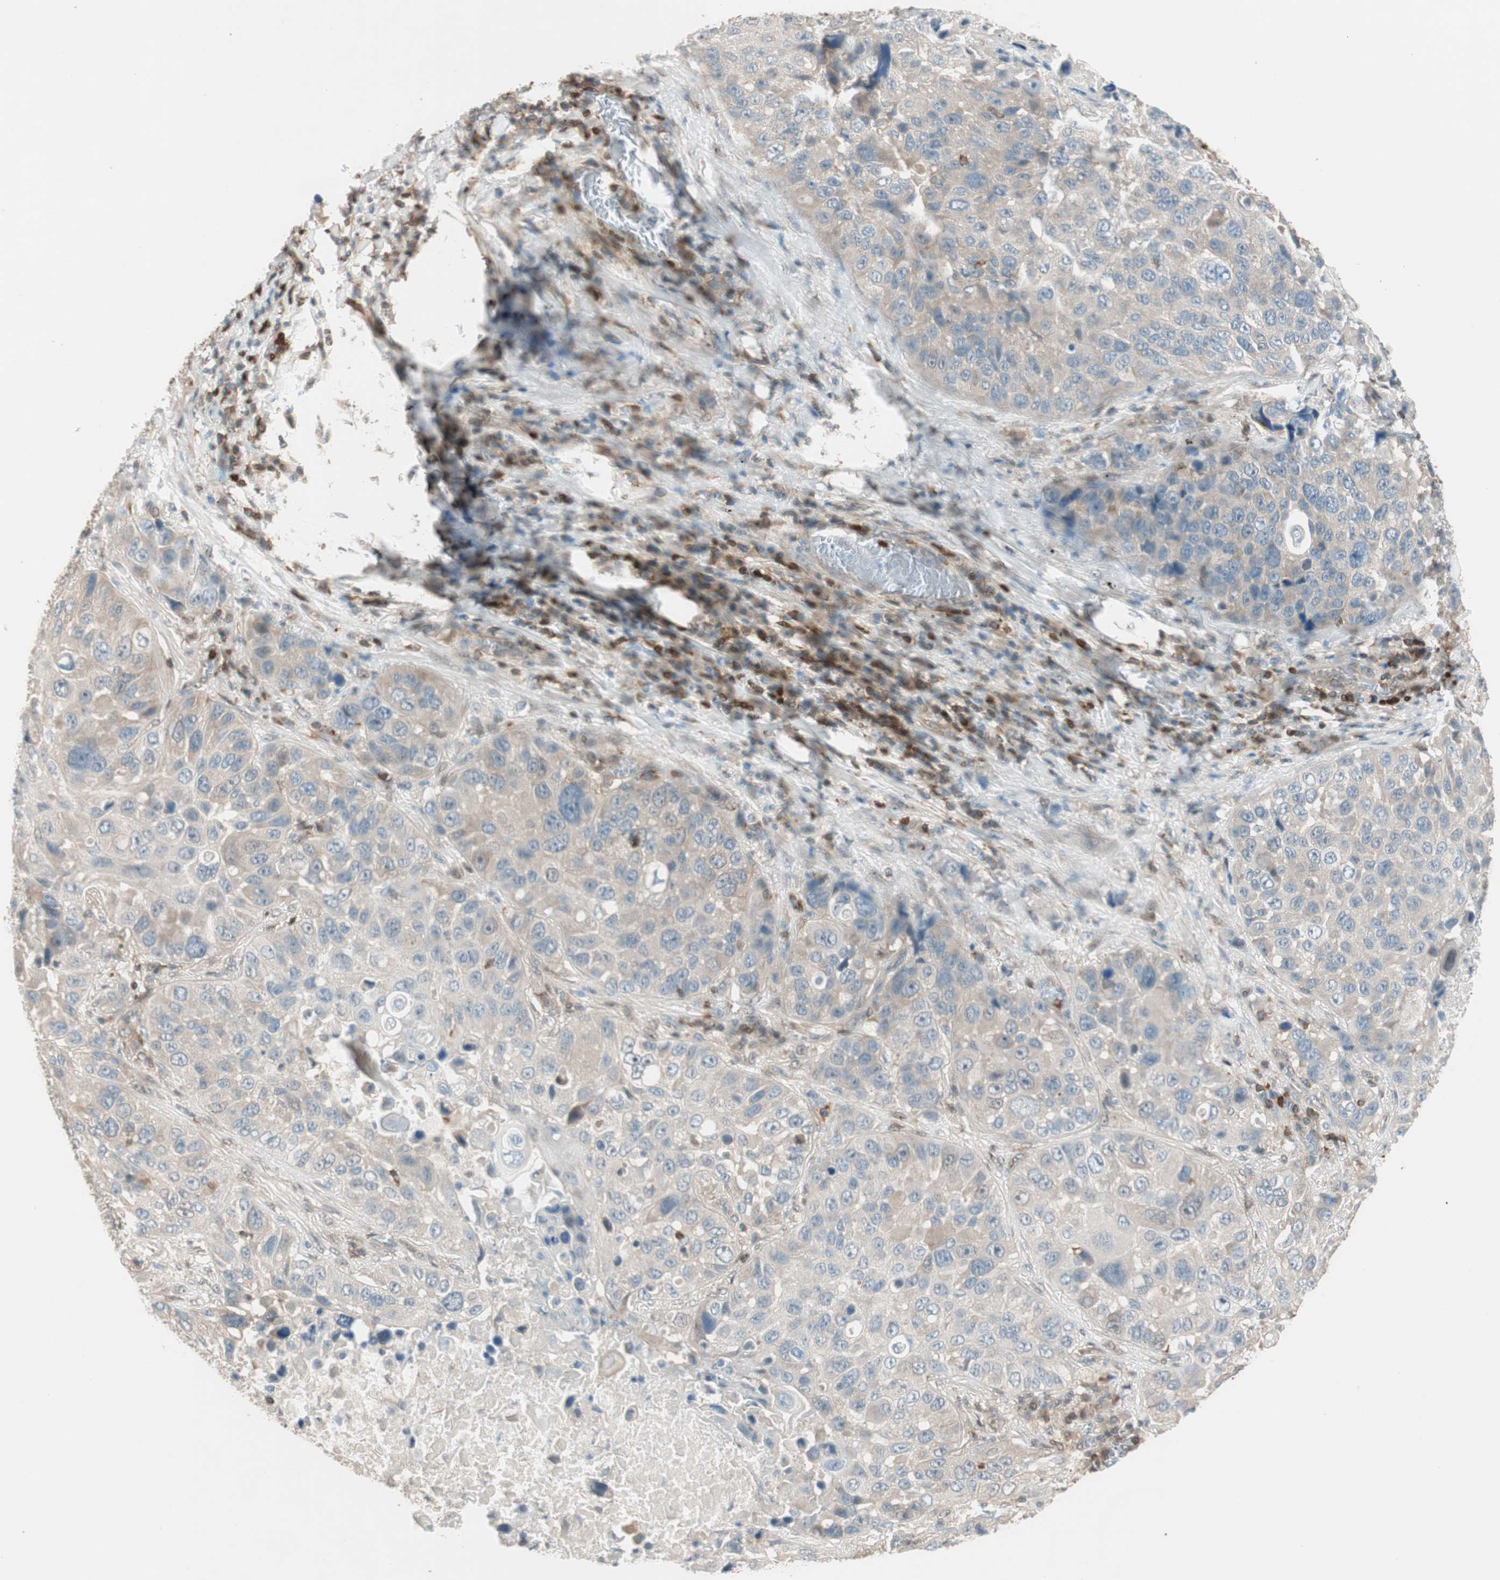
{"staining": {"intensity": "weak", "quantity": ">75%", "location": "cytoplasmic/membranous"}, "tissue": "lung cancer", "cell_type": "Tumor cells", "image_type": "cancer", "snomed": [{"axis": "morphology", "description": "Squamous cell carcinoma, NOS"}, {"axis": "topography", "description": "Lung"}], "caption": "IHC photomicrograph of lung squamous cell carcinoma stained for a protein (brown), which shows low levels of weak cytoplasmic/membranous expression in approximately >75% of tumor cells.", "gene": "BIN1", "patient": {"sex": "male", "age": 57}}